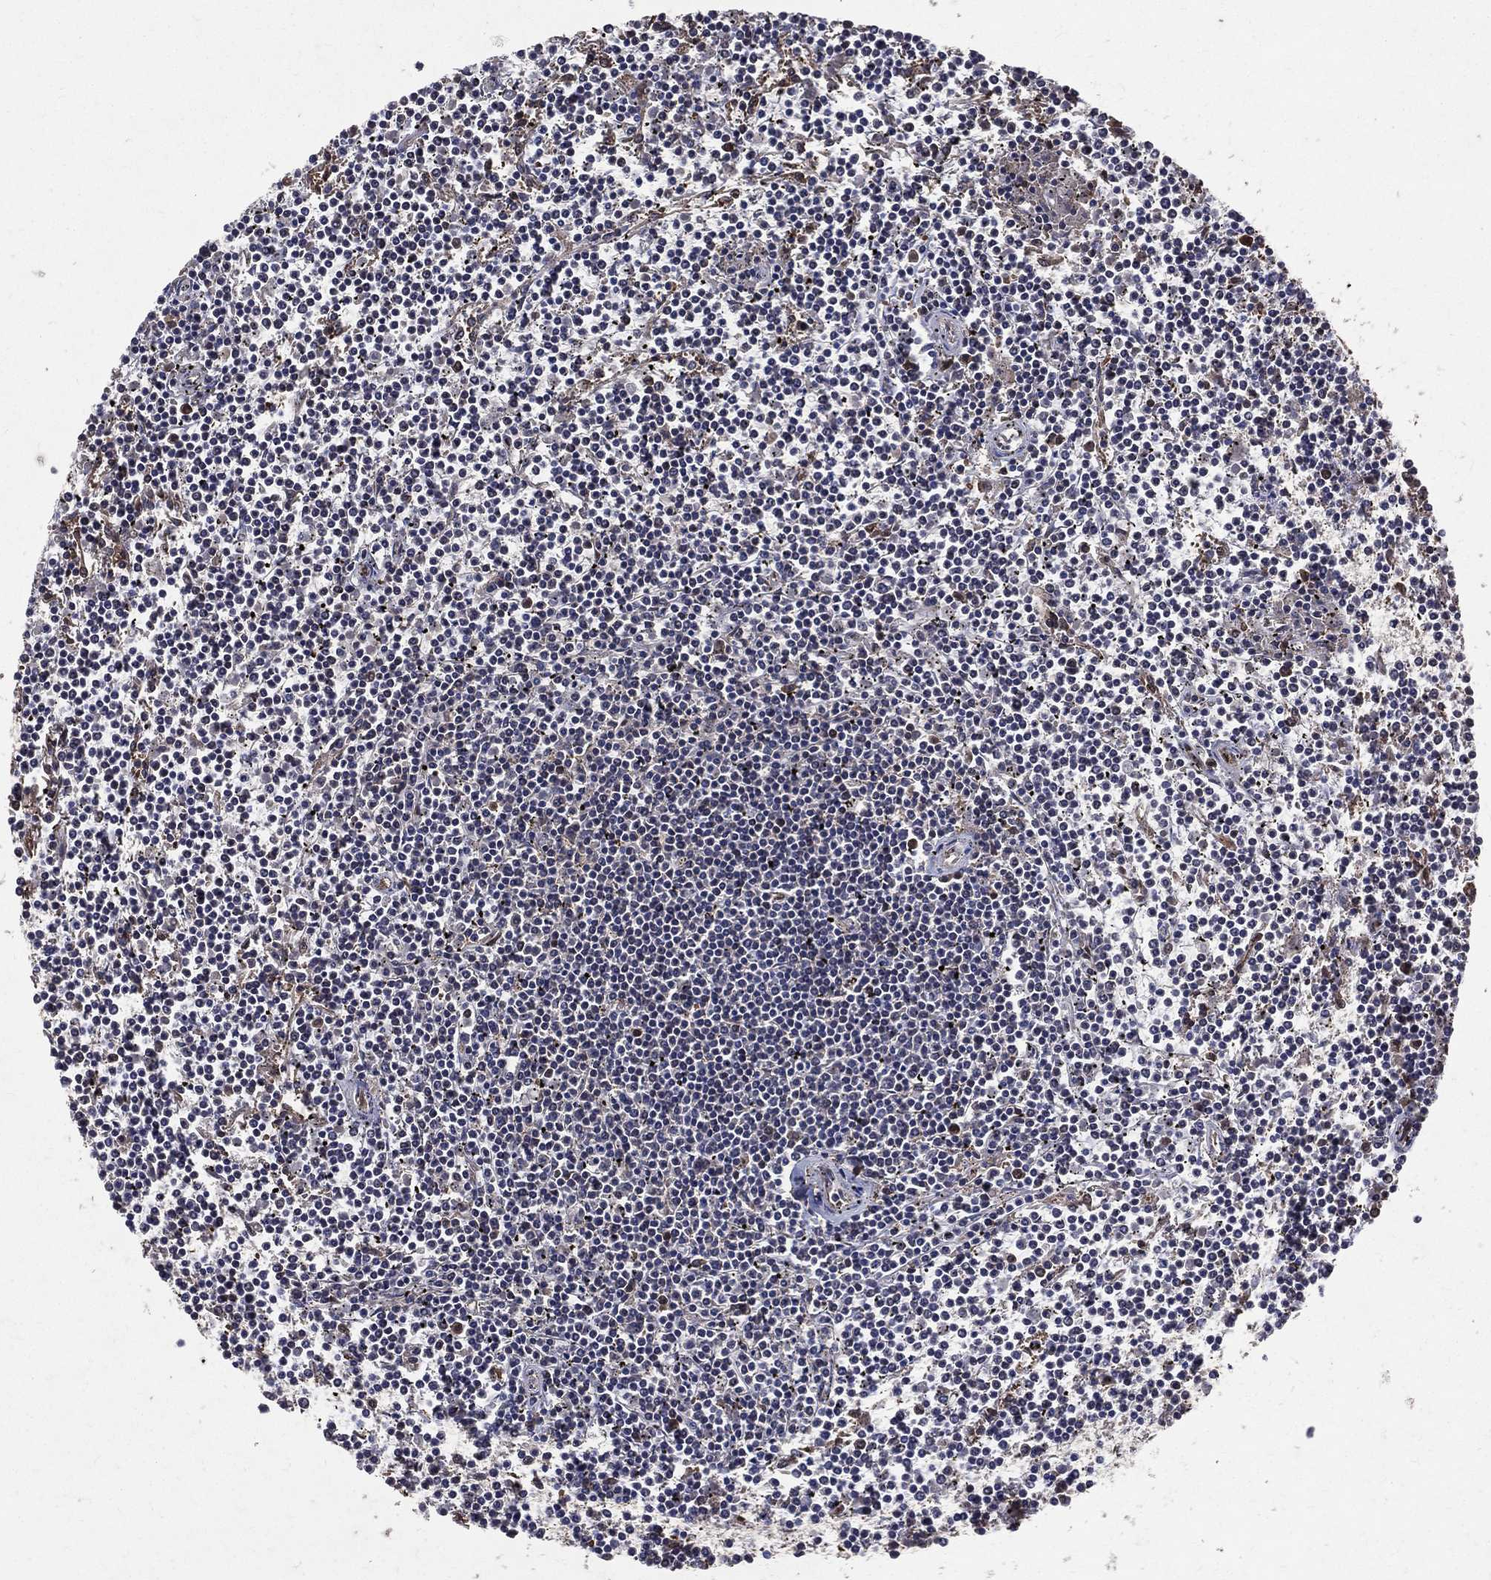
{"staining": {"intensity": "negative", "quantity": "none", "location": "none"}, "tissue": "lymphoma", "cell_type": "Tumor cells", "image_type": "cancer", "snomed": [{"axis": "morphology", "description": "Malignant lymphoma, non-Hodgkin's type, Low grade"}, {"axis": "topography", "description": "Spleen"}], "caption": "Immunohistochemistry of low-grade malignant lymphoma, non-Hodgkin's type shows no staining in tumor cells.", "gene": "DPYSL2", "patient": {"sex": "female", "age": 19}}